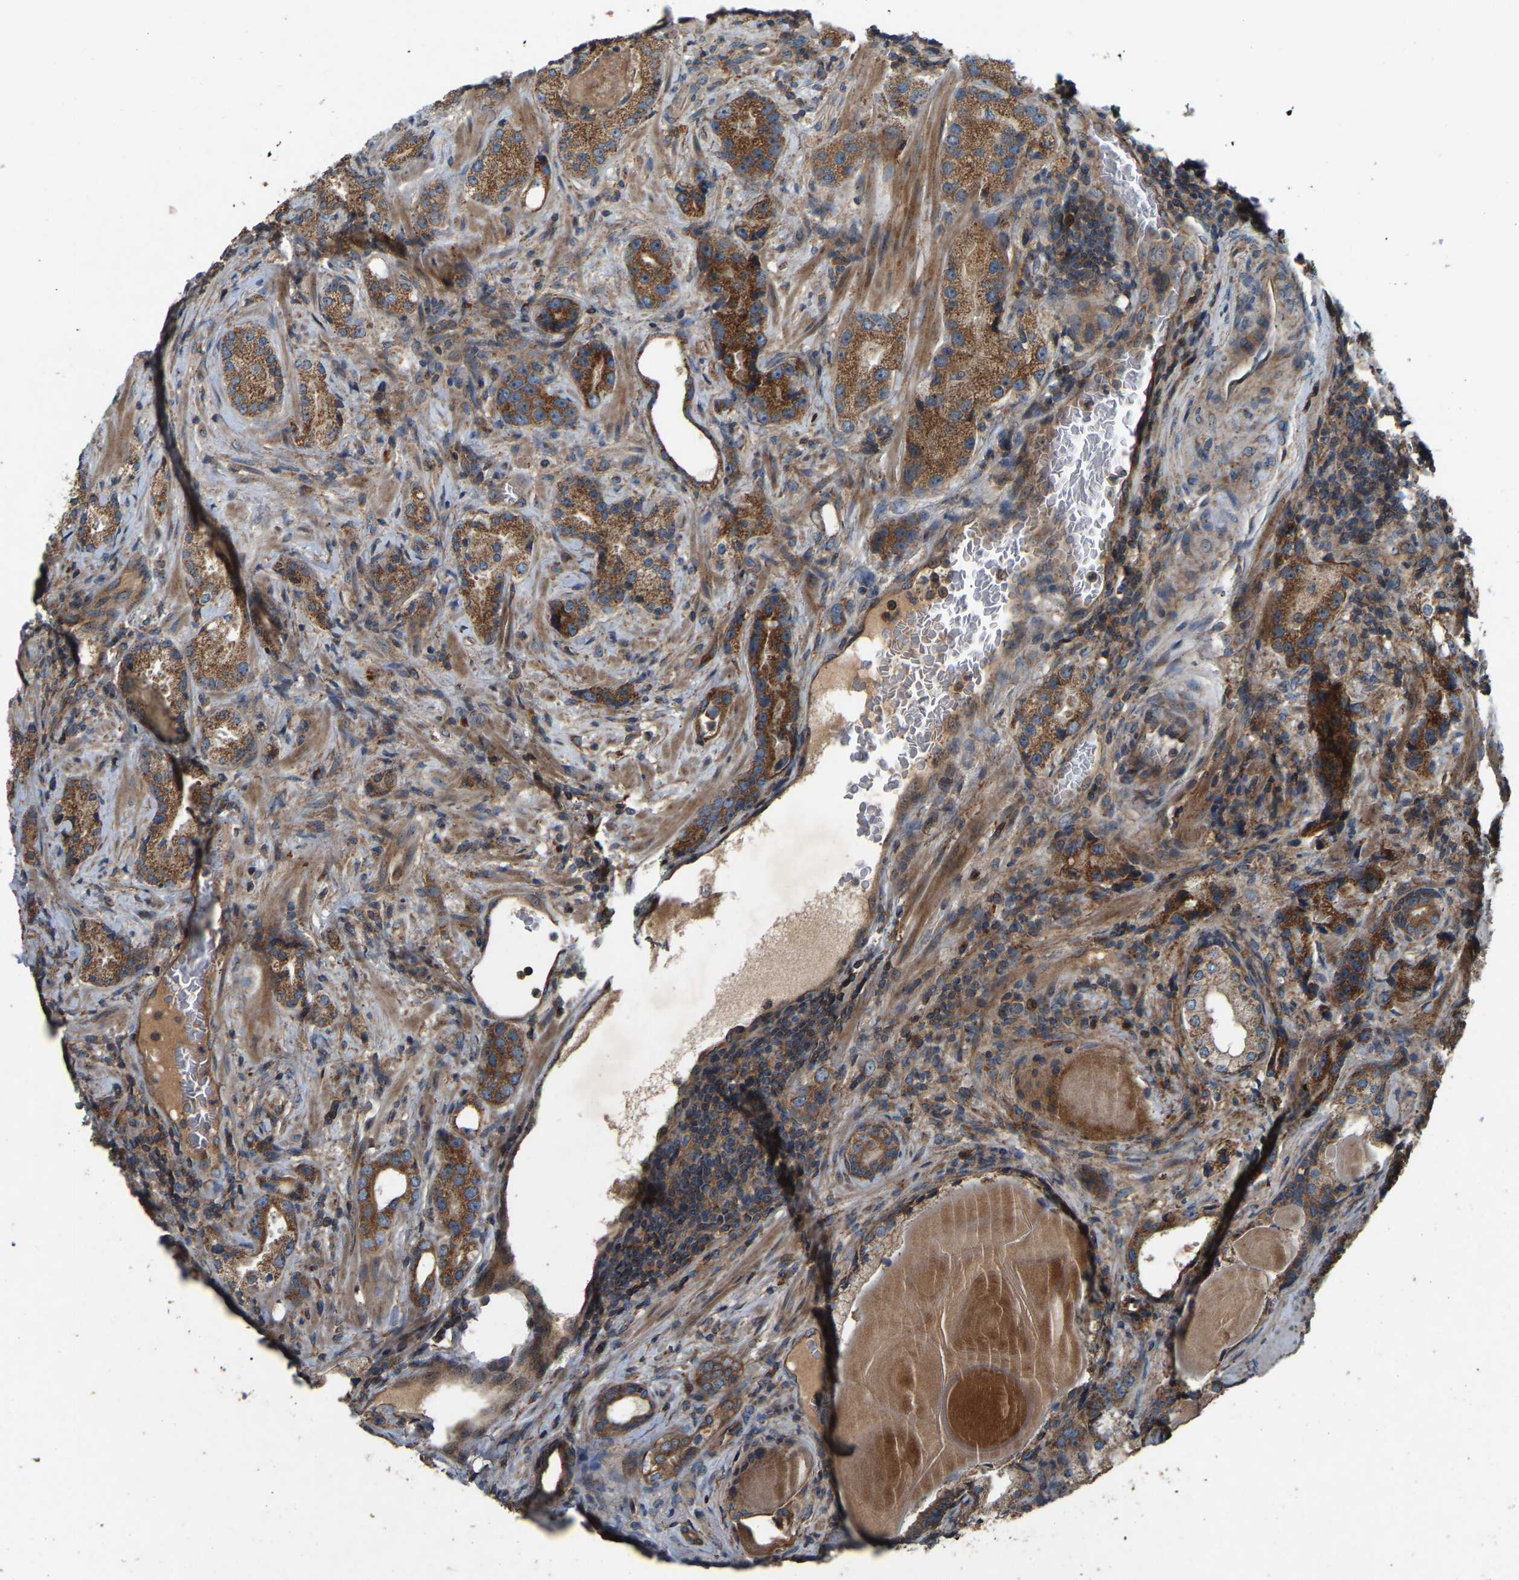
{"staining": {"intensity": "strong", "quantity": ">75%", "location": "cytoplasmic/membranous"}, "tissue": "prostate cancer", "cell_type": "Tumor cells", "image_type": "cancer", "snomed": [{"axis": "morphology", "description": "Adenocarcinoma, High grade"}, {"axis": "topography", "description": "Prostate"}], "caption": "Immunohistochemistry (IHC) photomicrograph of prostate adenocarcinoma (high-grade) stained for a protein (brown), which demonstrates high levels of strong cytoplasmic/membranous staining in about >75% of tumor cells.", "gene": "SAMD9L", "patient": {"sex": "male", "age": 63}}